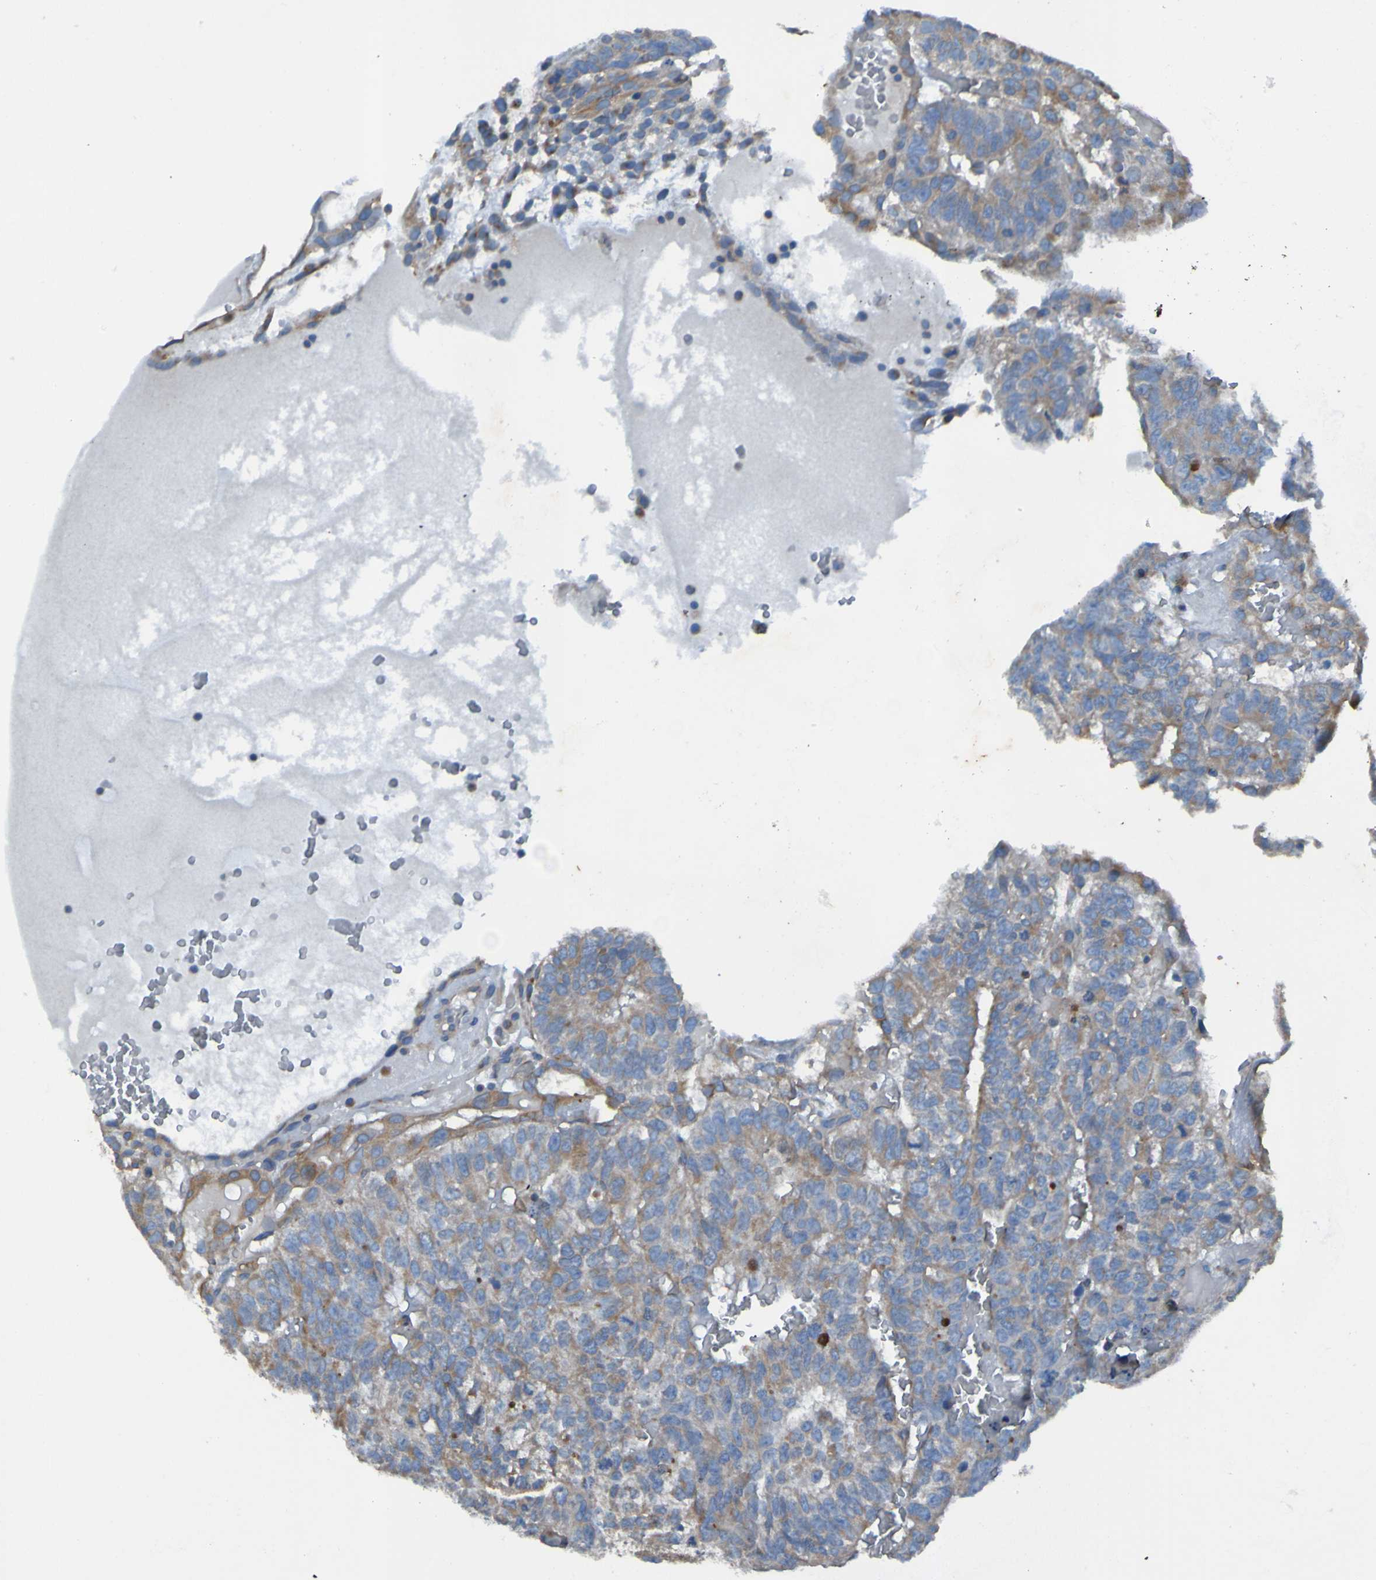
{"staining": {"intensity": "moderate", "quantity": "25%-75%", "location": "cytoplasmic/membranous"}, "tissue": "testis cancer", "cell_type": "Tumor cells", "image_type": "cancer", "snomed": [{"axis": "morphology", "description": "Seminoma, NOS"}, {"axis": "morphology", "description": "Carcinoma, Embryonal, NOS"}, {"axis": "topography", "description": "Testis"}], "caption": "Seminoma (testis) stained with a protein marker exhibits moderate staining in tumor cells.", "gene": "RAB5B", "patient": {"sex": "male", "age": 52}}